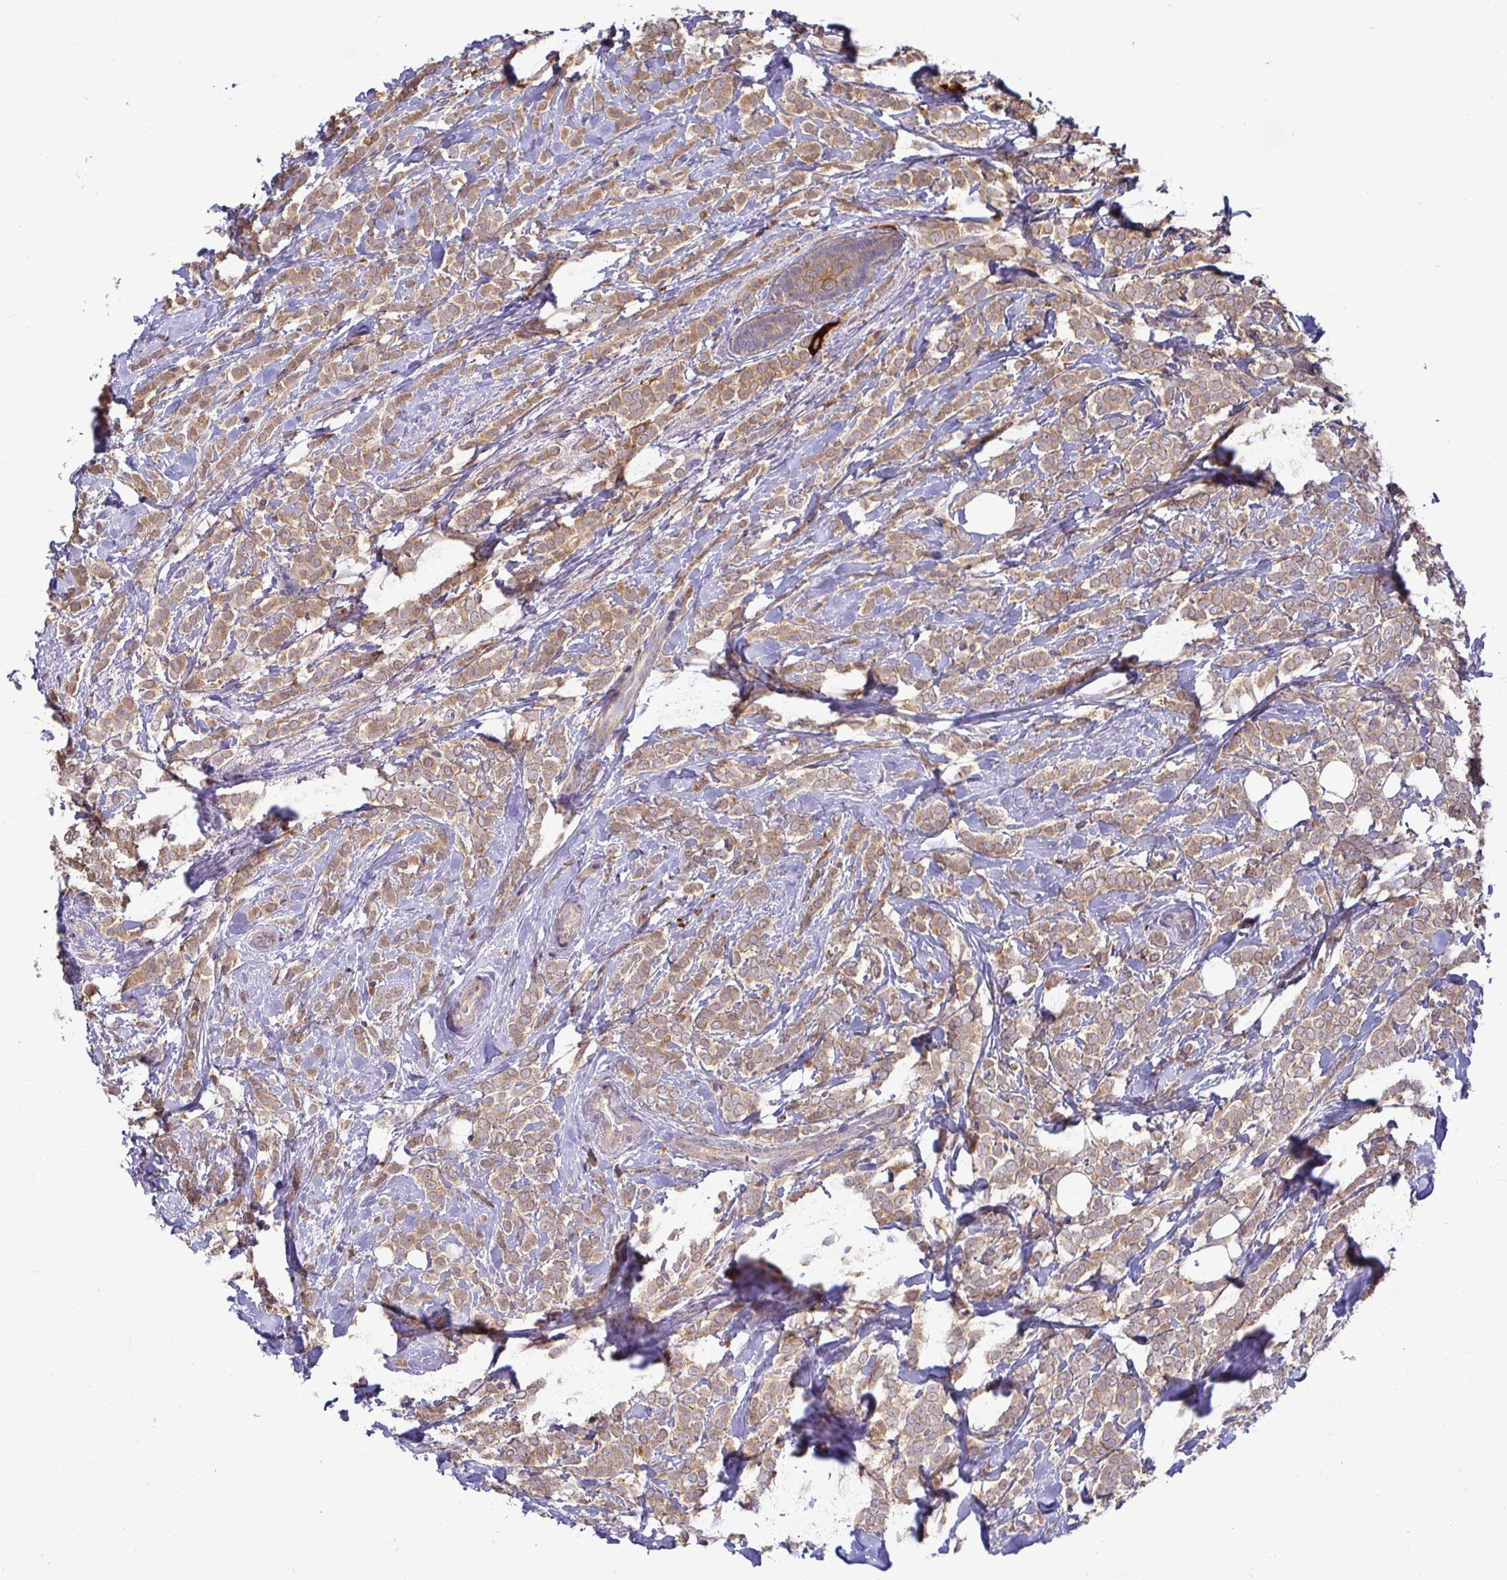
{"staining": {"intensity": "moderate", "quantity": ">75%", "location": "cytoplasmic/membranous"}, "tissue": "breast cancer", "cell_type": "Tumor cells", "image_type": "cancer", "snomed": [{"axis": "morphology", "description": "Lobular carcinoma"}, {"axis": "topography", "description": "Breast"}], "caption": "A medium amount of moderate cytoplasmic/membranous positivity is identified in about >75% of tumor cells in breast lobular carcinoma tissue.", "gene": "ATP6V1F", "patient": {"sex": "female", "age": 49}}